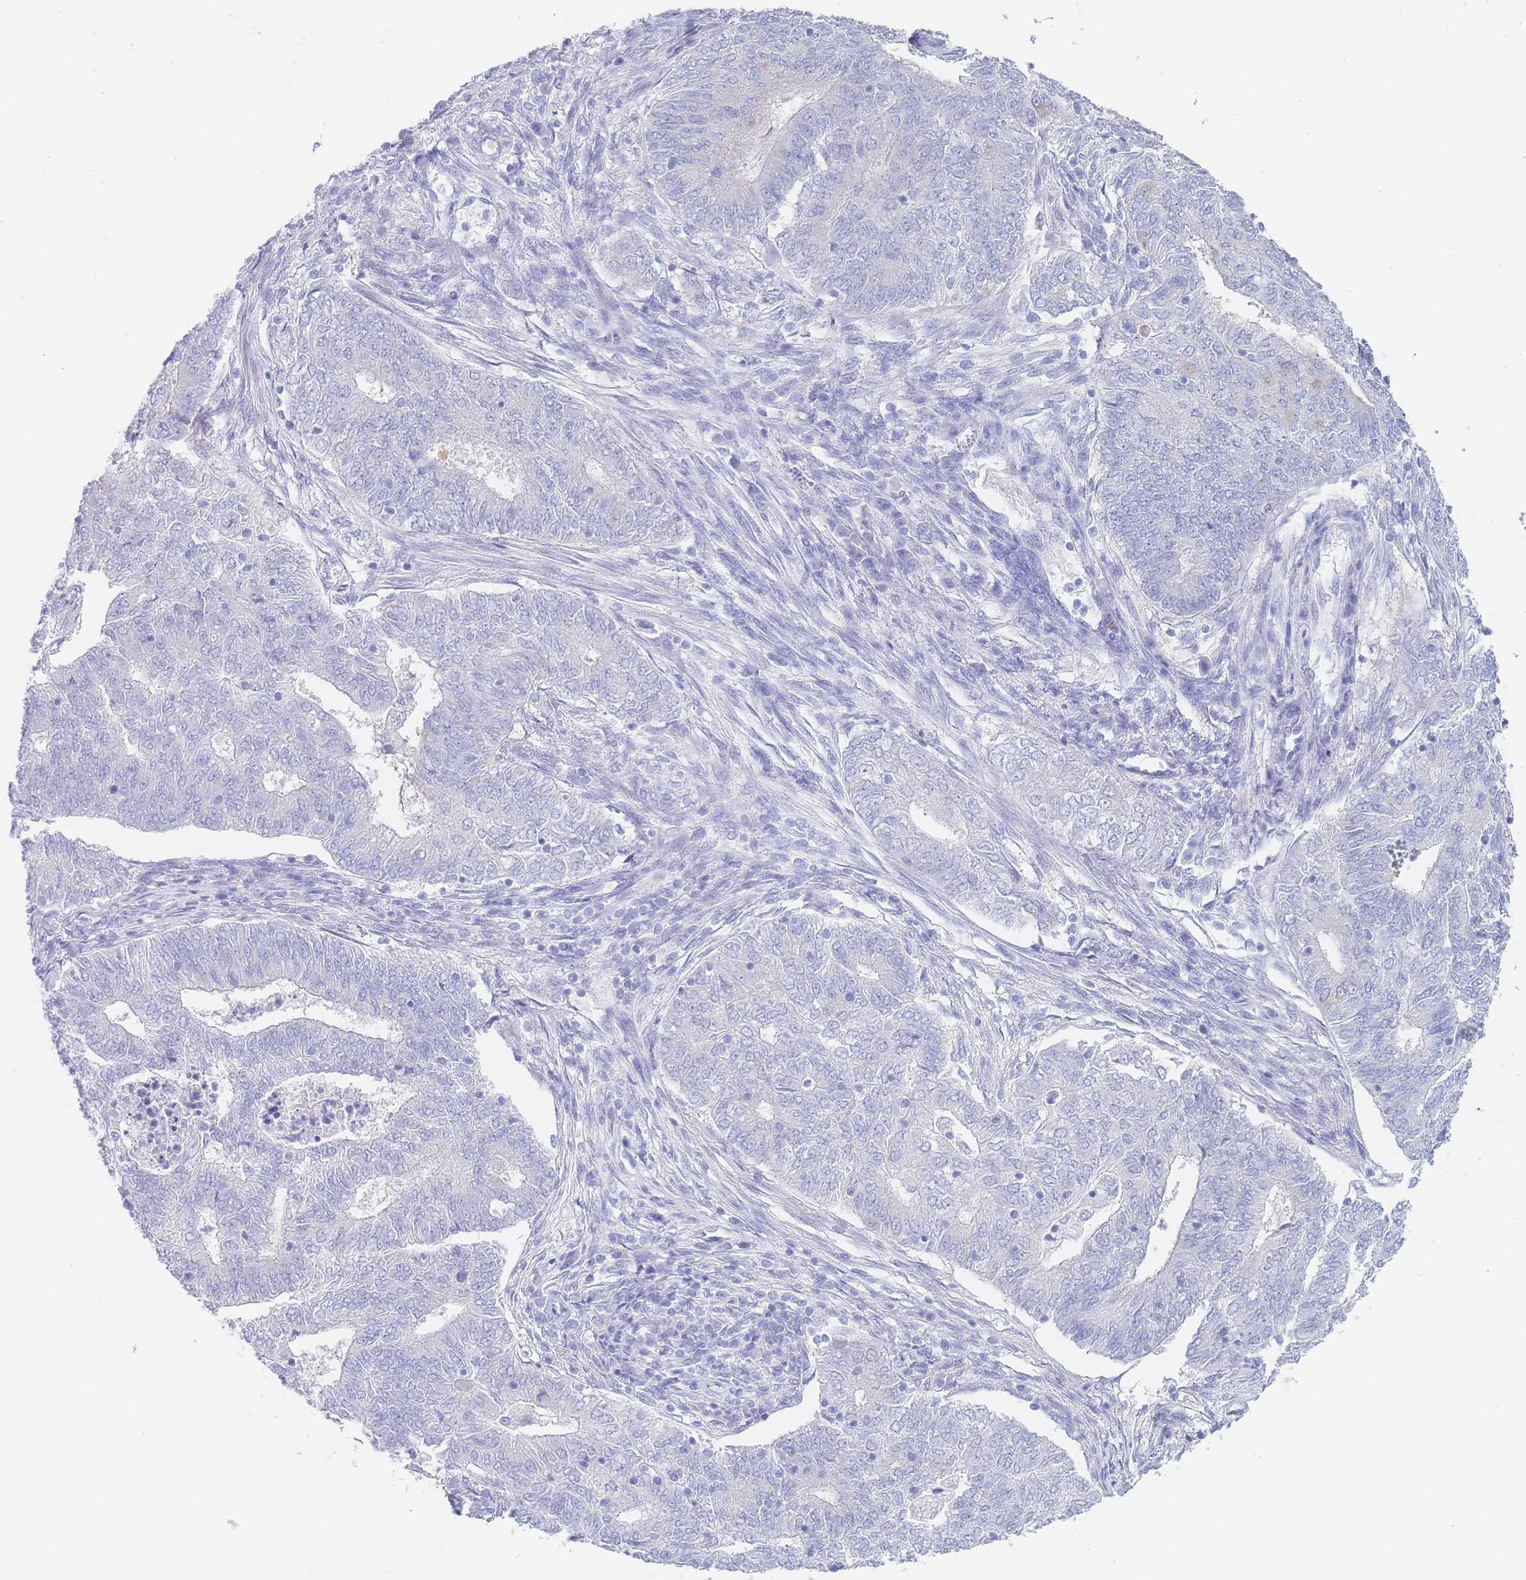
{"staining": {"intensity": "negative", "quantity": "none", "location": "none"}, "tissue": "endometrial cancer", "cell_type": "Tumor cells", "image_type": "cancer", "snomed": [{"axis": "morphology", "description": "Adenocarcinoma, NOS"}, {"axis": "topography", "description": "Endometrium"}], "caption": "Immunohistochemistry (IHC) of human endometrial cancer (adenocarcinoma) displays no expression in tumor cells.", "gene": "LZTFL1", "patient": {"sex": "female", "age": 62}}